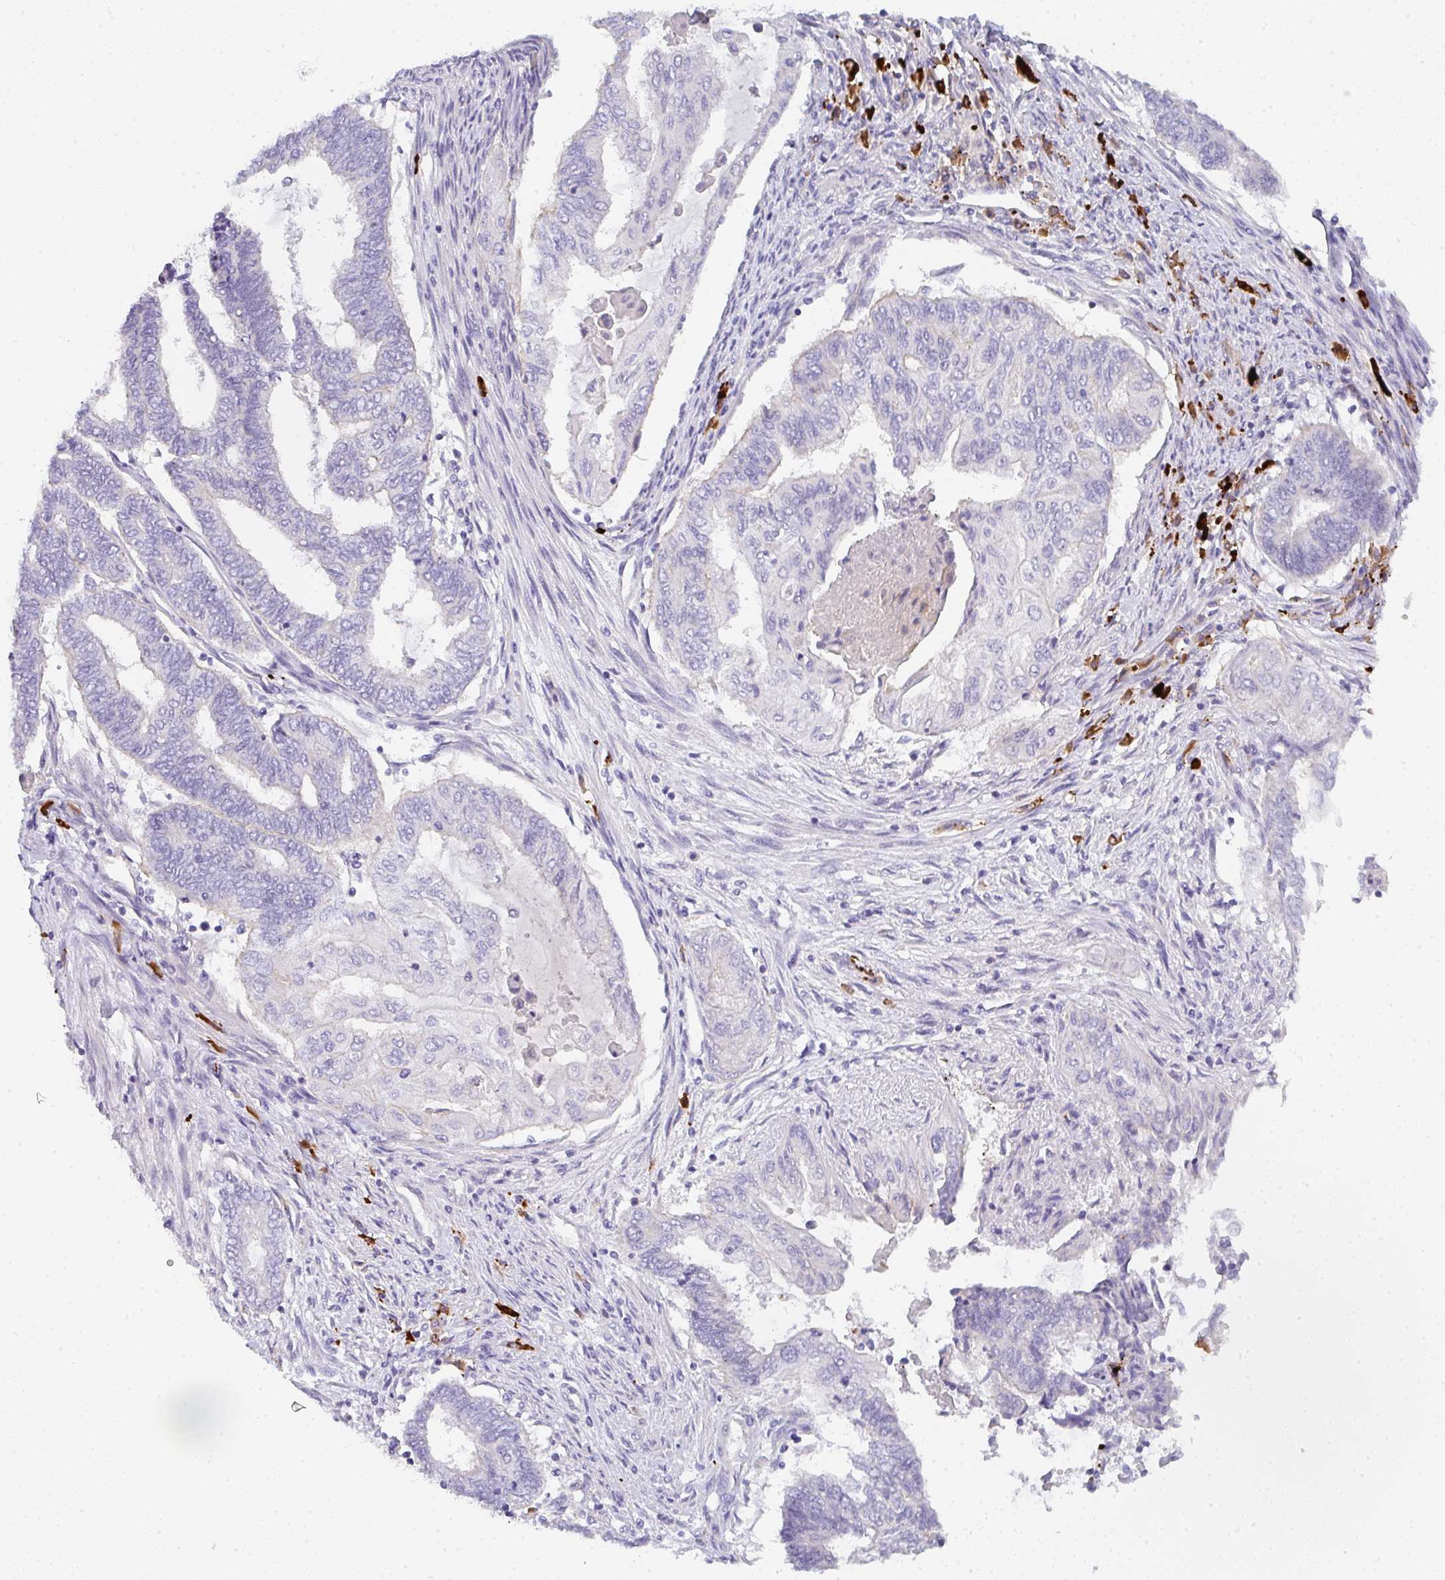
{"staining": {"intensity": "negative", "quantity": "none", "location": "none"}, "tissue": "endometrial cancer", "cell_type": "Tumor cells", "image_type": "cancer", "snomed": [{"axis": "morphology", "description": "Adenocarcinoma, NOS"}, {"axis": "topography", "description": "Uterus"}, {"axis": "topography", "description": "Endometrium"}], "caption": "Endometrial cancer stained for a protein using immunohistochemistry shows no expression tumor cells.", "gene": "CACNA1S", "patient": {"sex": "female", "age": 70}}